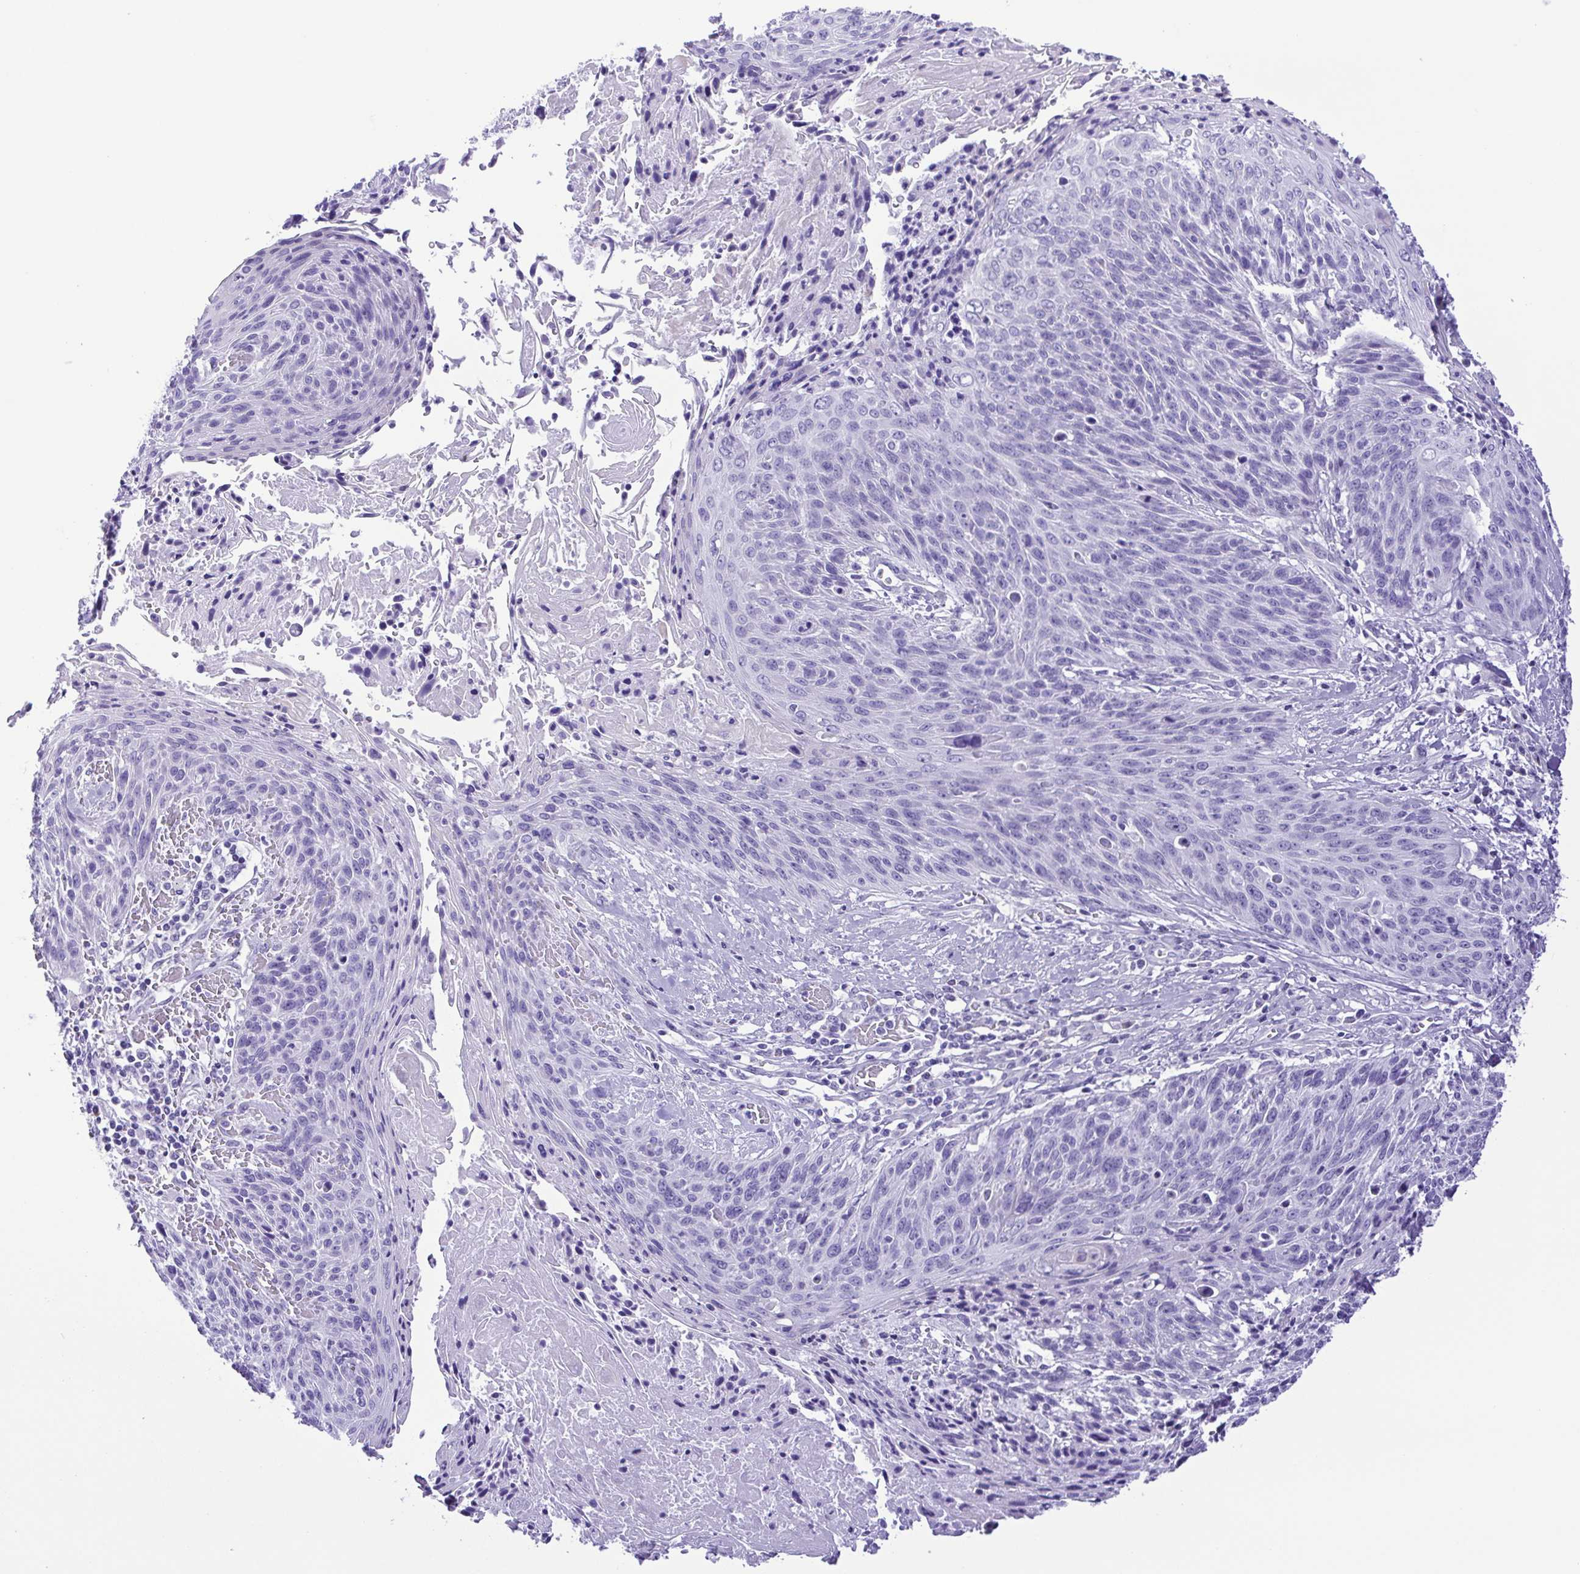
{"staining": {"intensity": "negative", "quantity": "none", "location": "none"}, "tissue": "cervical cancer", "cell_type": "Tumor cells", "image_type": "cancer", "snomed": [{"axis": "morphology", "description": "Squamous cell carcinoma, NOS"}, {"axis": "topography", "description": "Cervix"}], "caption": "DAB (3,3'-diaminobenzidine) immunohistochemical staining of human cervical cancer (squamous cell carcinoma) reveals no significant staining in tumor cells. Nuclei are stained in blue.", "gene": "PAK3", "patient": {"sex": "female", "age": 45}}